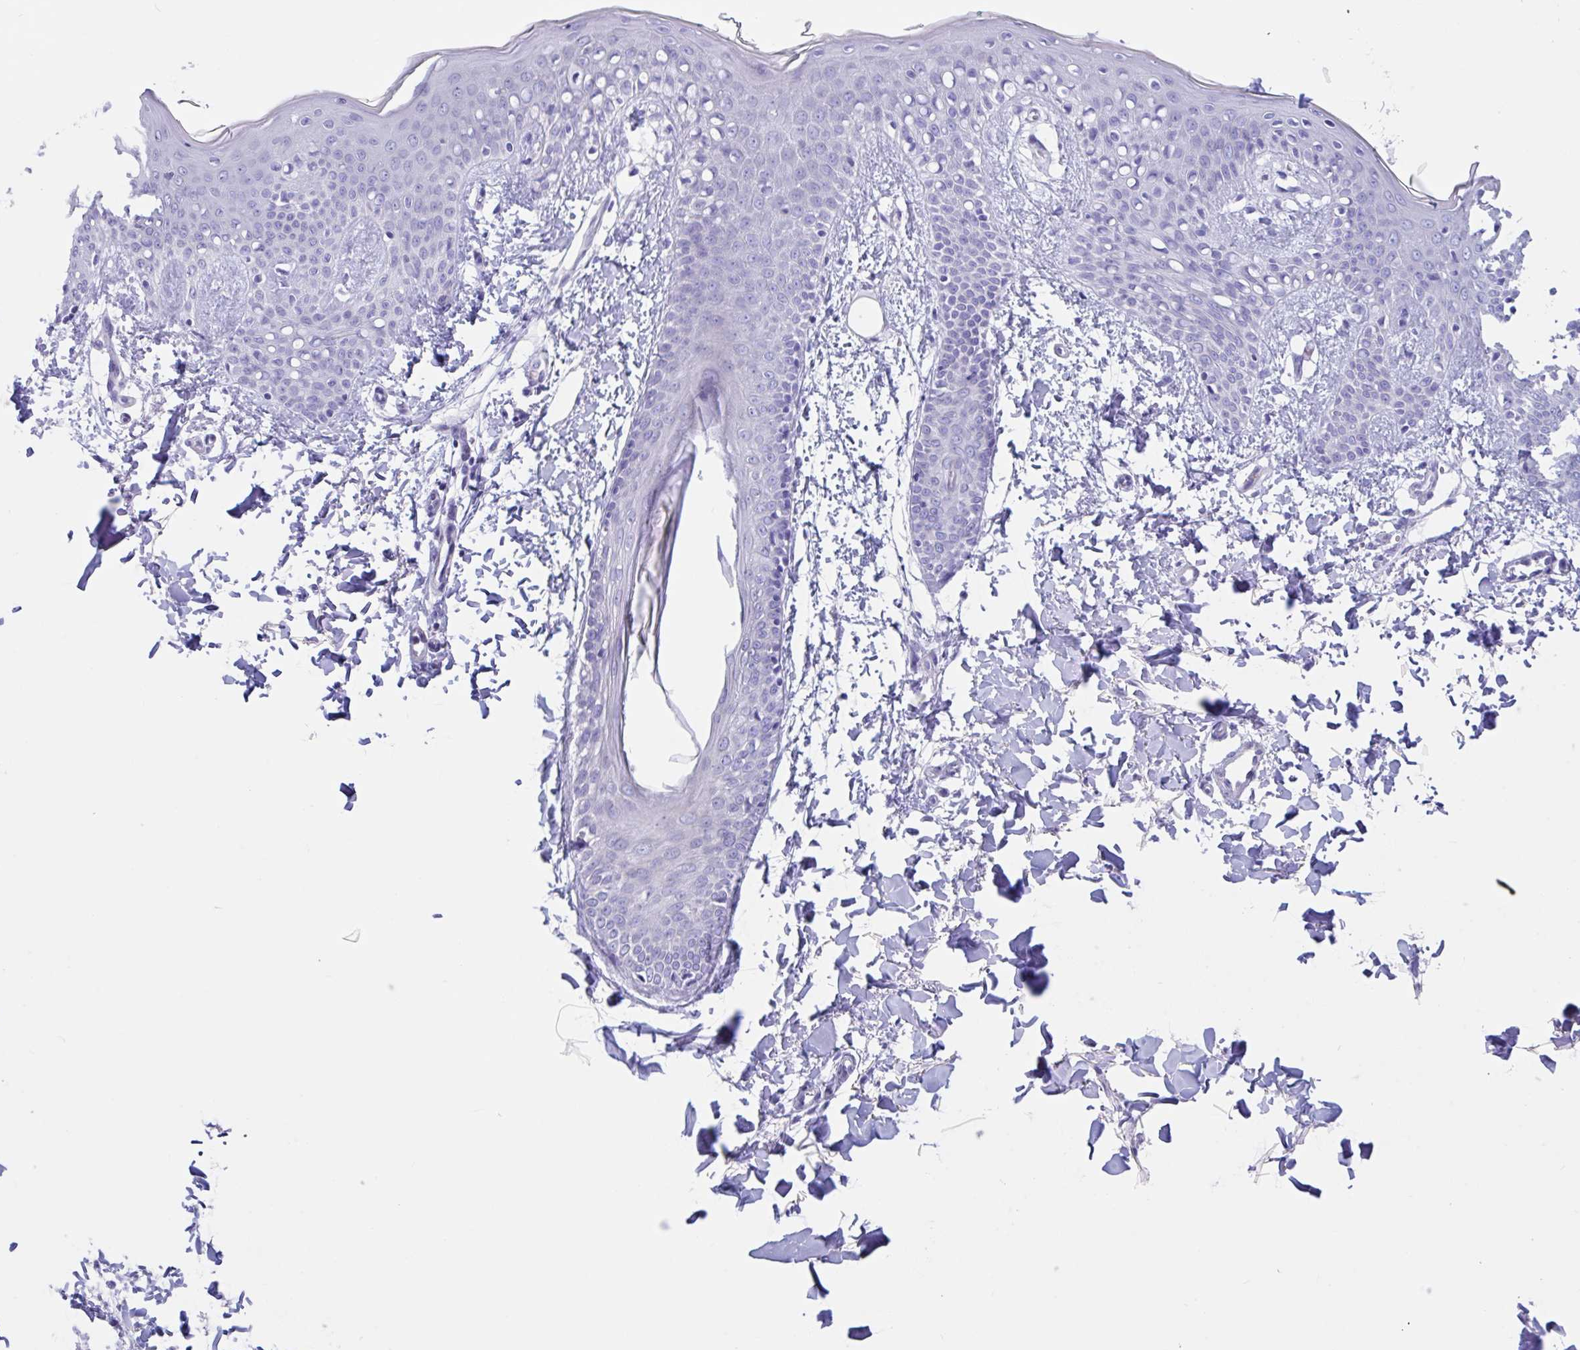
{"staining": {"intensity": "negative", "quantity": "none", "location": "none"}, "tissue": "skin", "cell_type": "Fibroblasts", "image_type": "normal", "snomed": [{"axis": "morphology", "description": "Normal tissue, NOS"}, {"axis": "topography", "description": "Skin"}], "caption": "Normal skin was stained to show a protein in brown. There is no significant staining in fibroblasts. Brightfield microscopy of IHC stained with DAB (3,3'-diaminobenzidine) (brown) and hematoxylin (blue), captured at high magnification.", "gene": "OR6N2", "patient": {"sex": "male", "age": 16}}